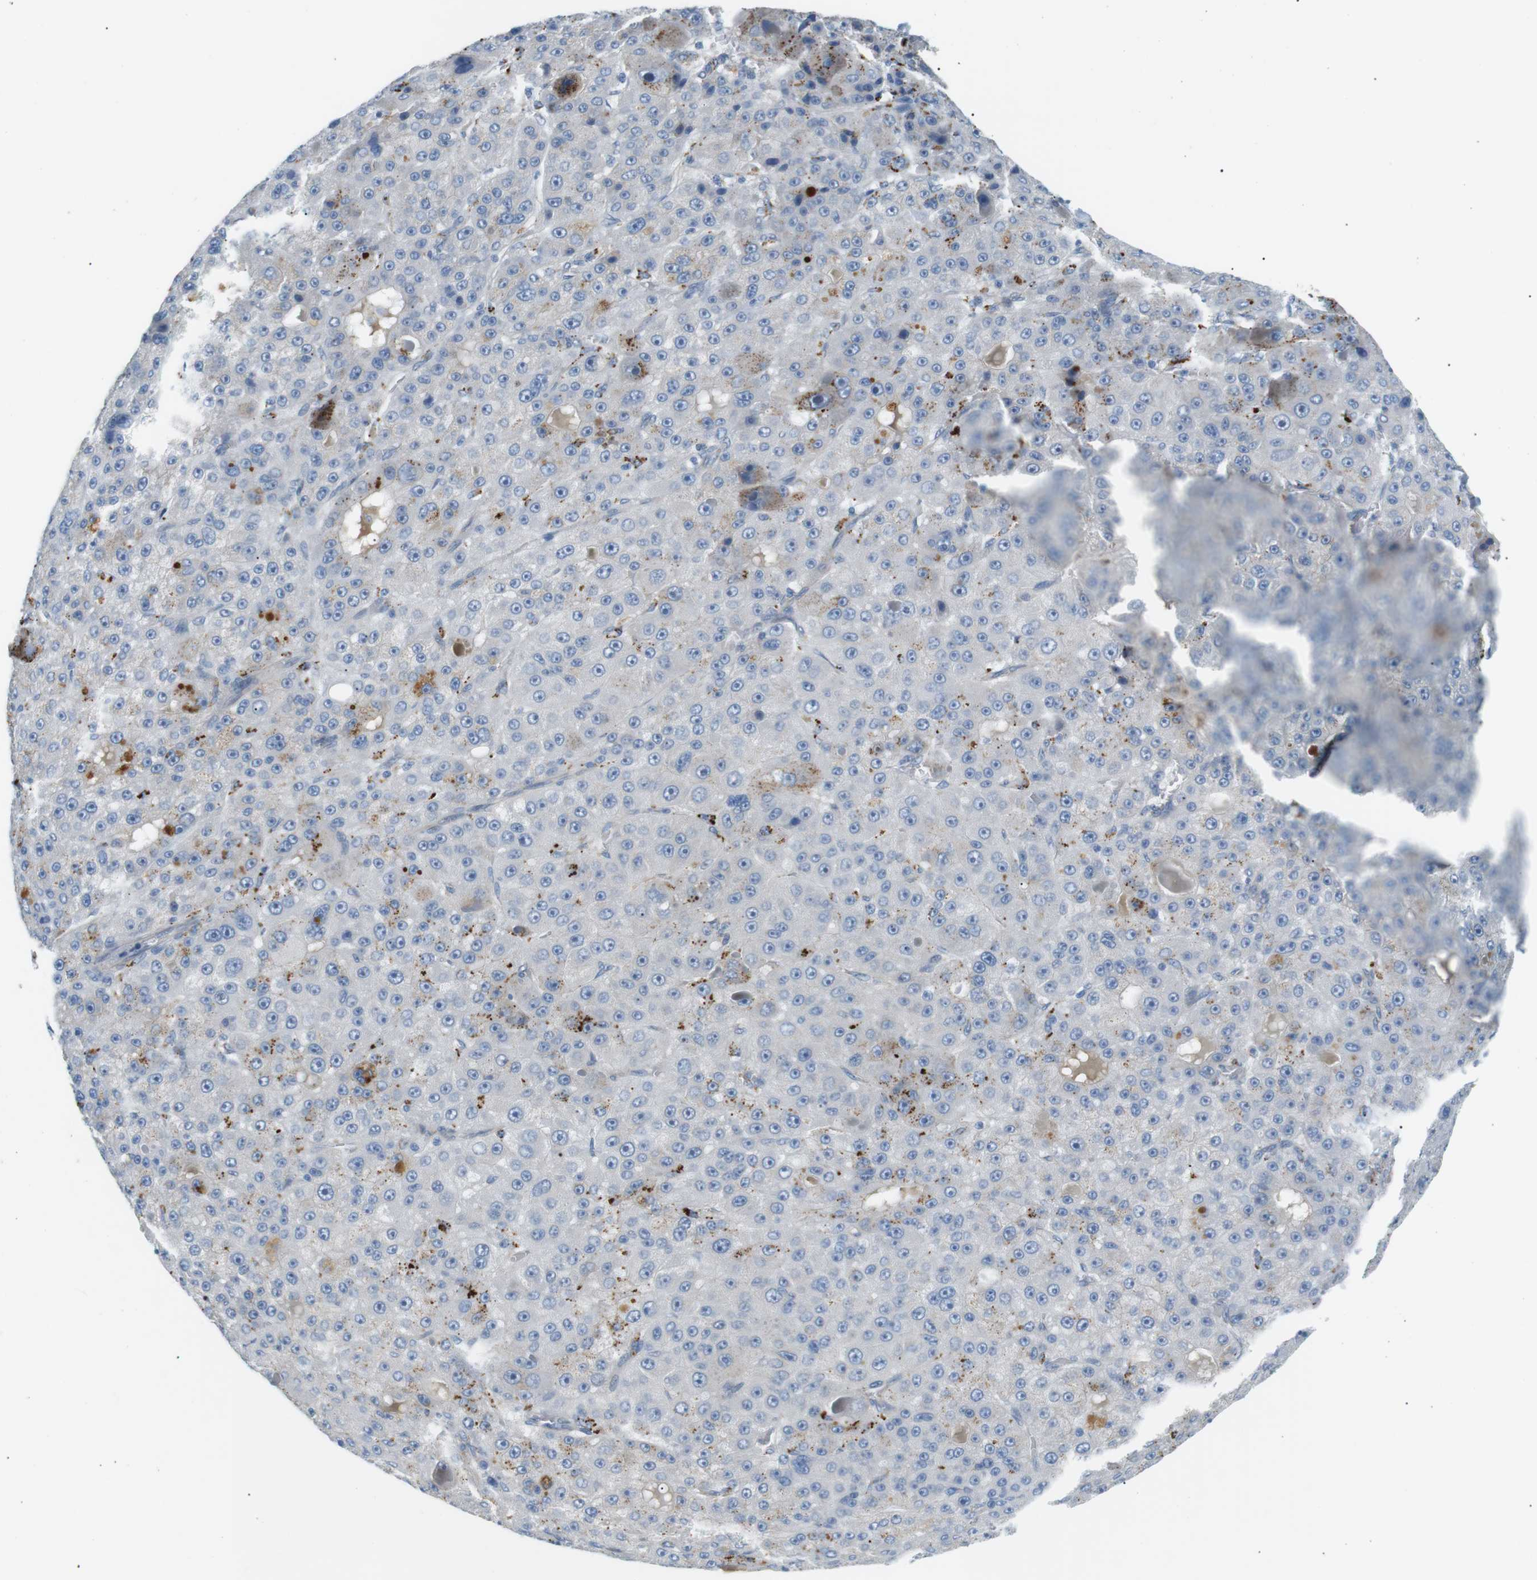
{"staining": {"intensity": "moderate", "quantity": "<25%", "location": "cytoplasmic/membranous"}, "tissue": "liver cancer", "cell_type": "Tumor cells", "image_type": "cancer", "snomed": [{"axis": "morphology", "description": "Carcinoma, Hepatocellular, NOS"}, {"axis": "topography", "description": "Liver"}], "caption": "The image exhibits staining of hepatocellular carcinoma (liver), revealing moderate cytoplasmic/membranous protein staining (brown color) within tumor cells.", "gene": "B4GALNT2", "patient": {"sex": "male", "age": 76}}